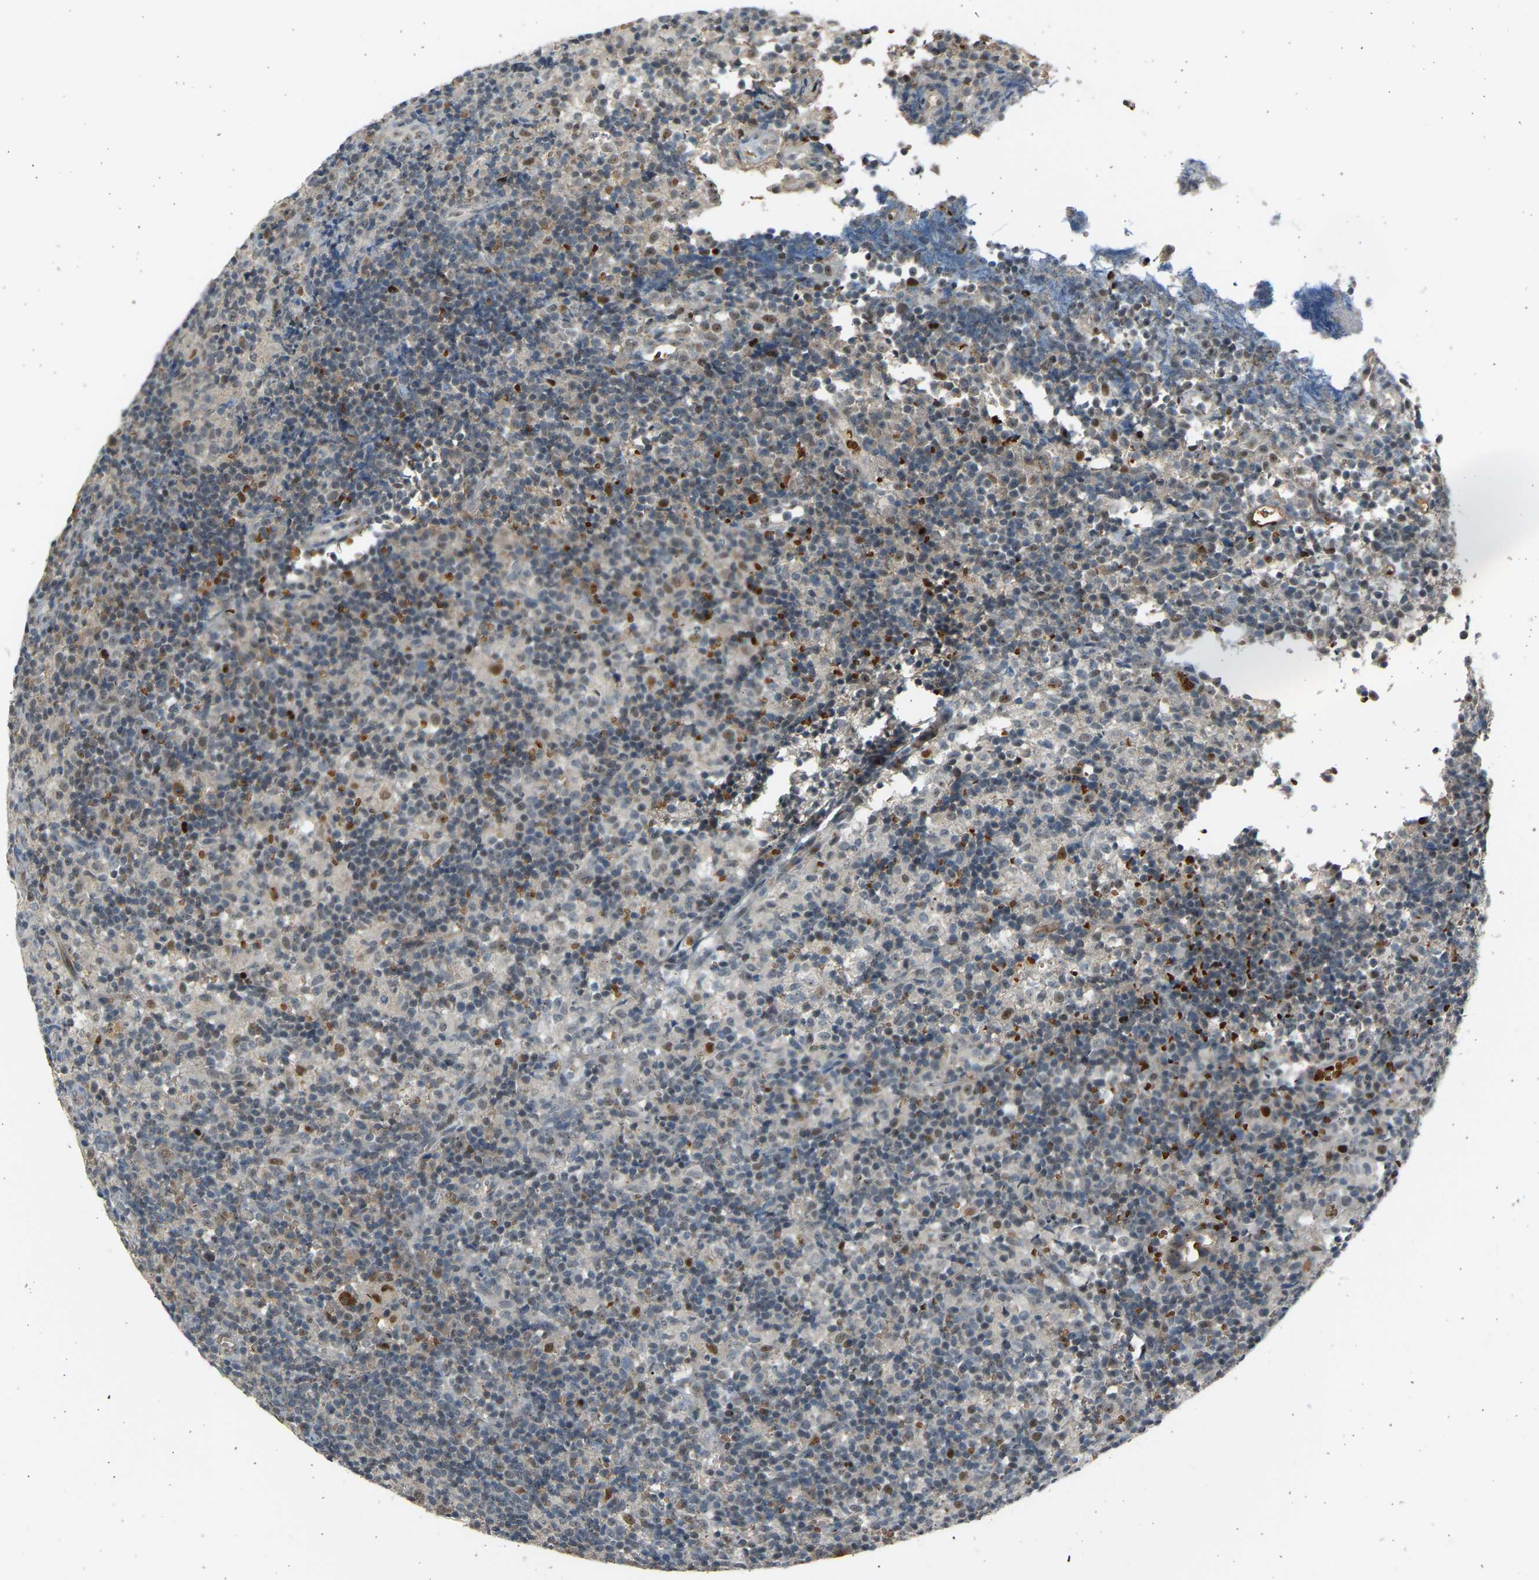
{"staining": {"intensity": "weak", "quantity": "<25%", "location": "nuclear"}, "tissue": "lymph node", "cell_type": "Germinal center cells", "image_type": "normal", "snomed": [{"axis": "morphology", "description": "Normal tissue, NOS"}, {"axis": "morphology", "description": "Inflammation, NOS"}, {"axis": "topography", "description": "Lymph node"}], "caption": "Histopathology image shows no significant protein positivity in germinal center cells of unremarkable lymph node.", "gene": "BIRC2", "patient": {"sex": "male", "age": 55}}